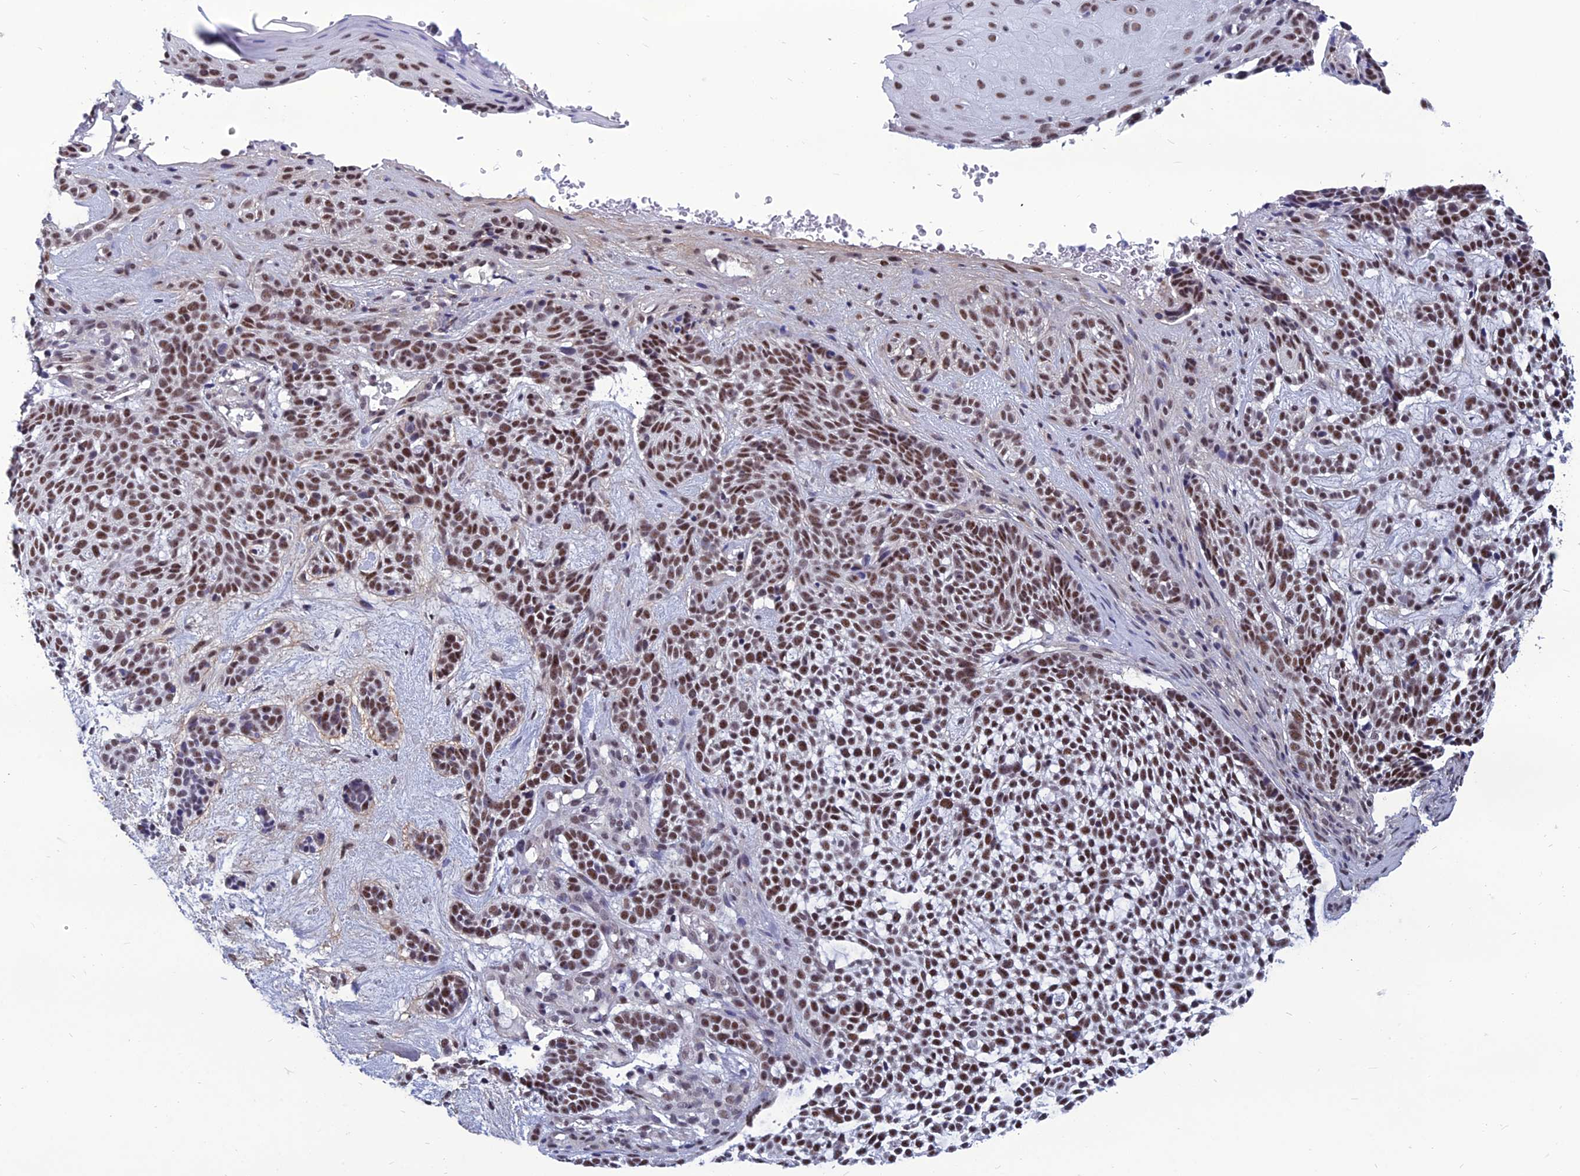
{"staining": {"intensity": "moderate", "quantity": ">75%", "location": "nuclear"}, "tissue": "skin cancer", "cell_type": "Tumor cells", "image_type": "cancer", "snomed": [{"axis": "morphology", "description": "Basal cell carcinoma"}, {"axis": "topography", "description": "Skin"}], "caption": "About >75% of tumor cells in skin cancer exhibit moderate nuclear protein positivity as visualized by brown immunohistochemical staining.", "gene": "RSRC1", "patient": {"sex": "male", "age": 71}}